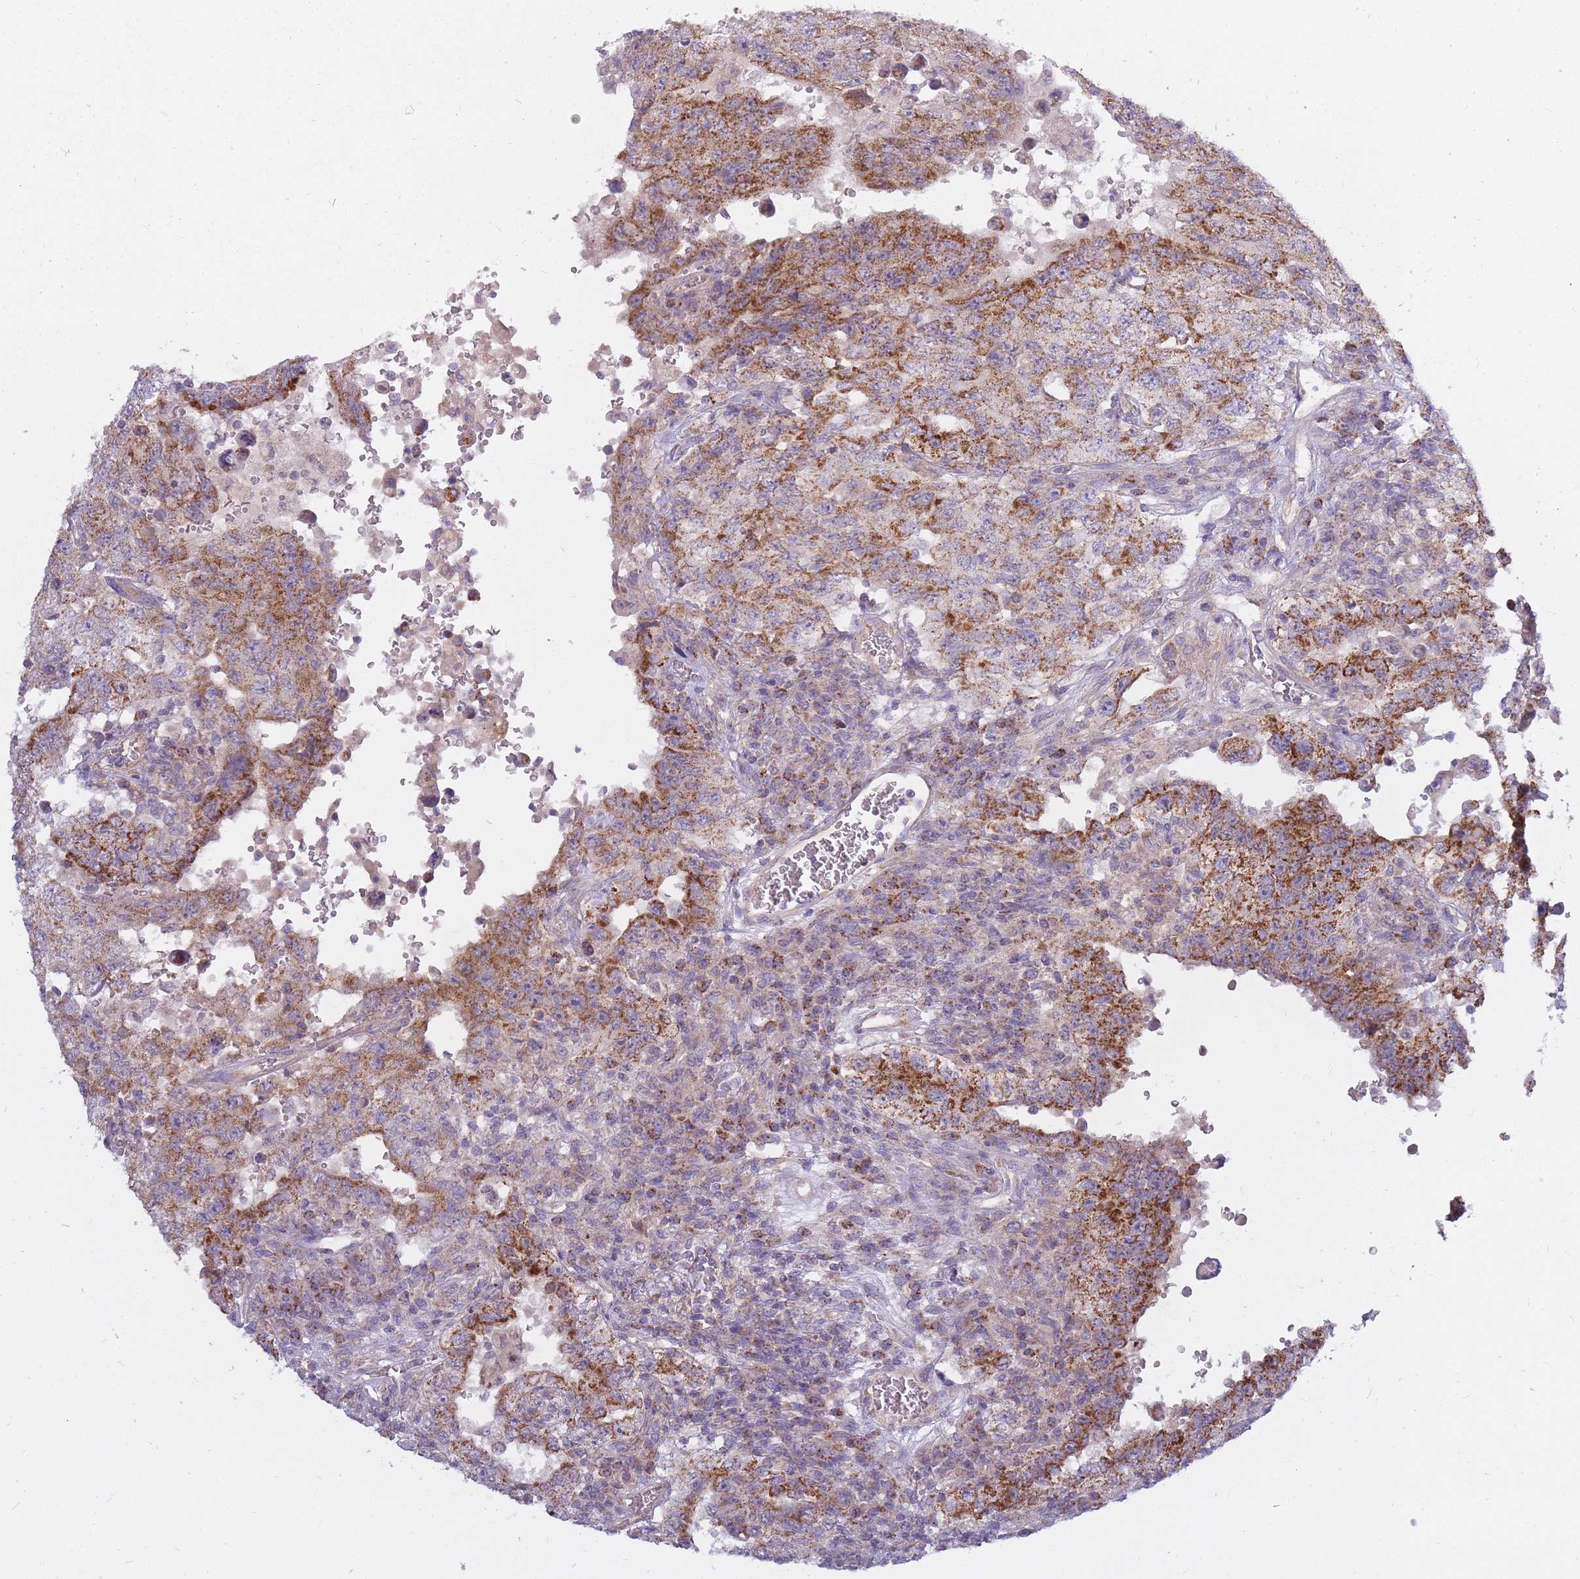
{"staining": {"intensity": "moderate", "quantity": ">75%", "location": "cytoplasmic/membranous"}, "tissue": "testis cancer", "cell_type": "Tumor cells", "image_type": "cancer", "snomed": [{"axis": "morphology", "description": "Carcinoma, Embryonal, NOS"}, {"axis": "topography", "description": "Testis"}], "caption": "Moderate cytoplasmic/membranous expression is identified in about >75% of tumor cells in testis cancer.", "gene": "ALKBH4", "patient": {"sex": "male", "age": 26}}